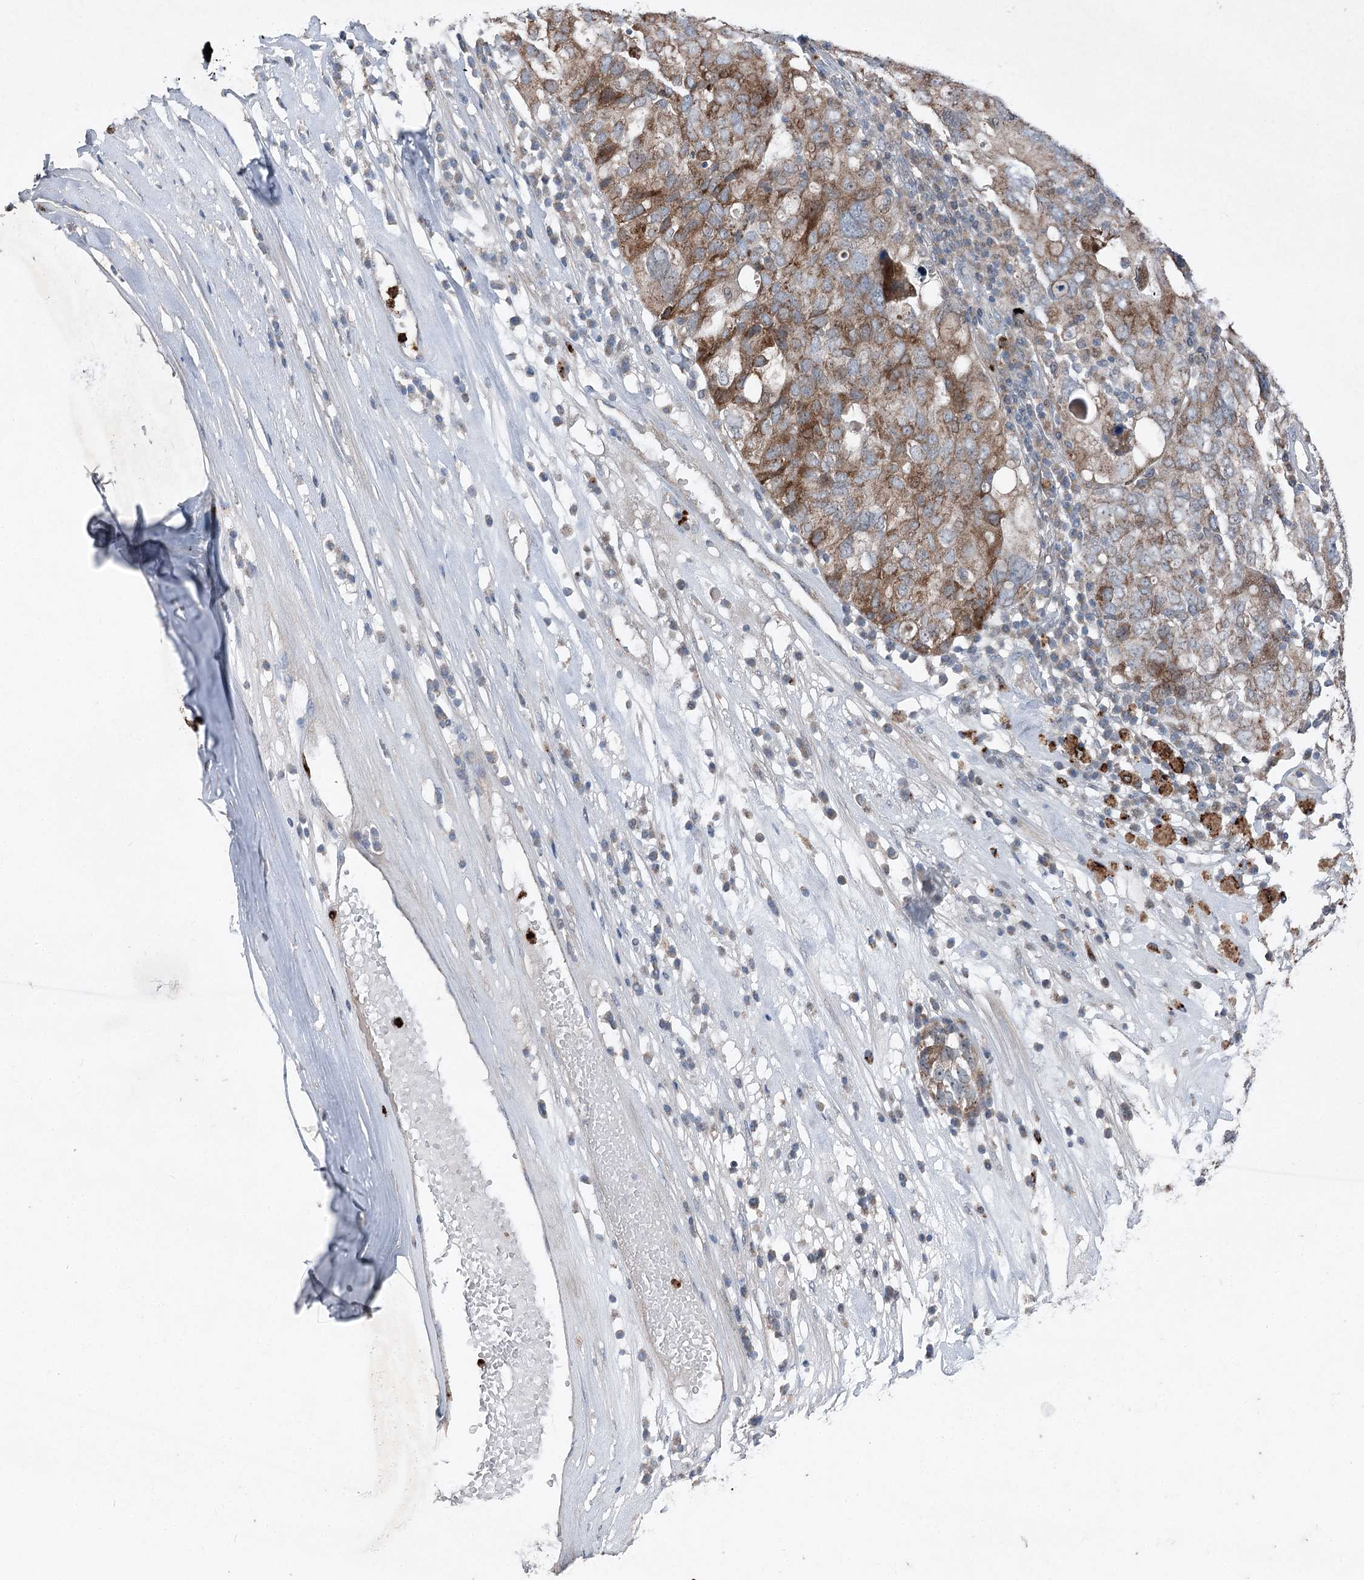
{"staining": {"intensity": "moderate", "quantity": ">75%", "location": "cytoplasmic/membranous"}, "tissue": "ovarian cancer", "cell_type": "Tumor cells", "image_type": "cancer", "snomed": [{"axis": "morphology", "description": "Carcinoma, endometroid"}, {"axis": "topography", "description": "Ovary"}], "caption": "Ovarian endometroid carcinoma tissue exhibits moderate cytoplasmic/membranous staining in approximately >75% of tumor cells, visualized by immunohistochemistry.", "gene": "PLA2G12A", "patient": {"sex": "female", "age": 62}}